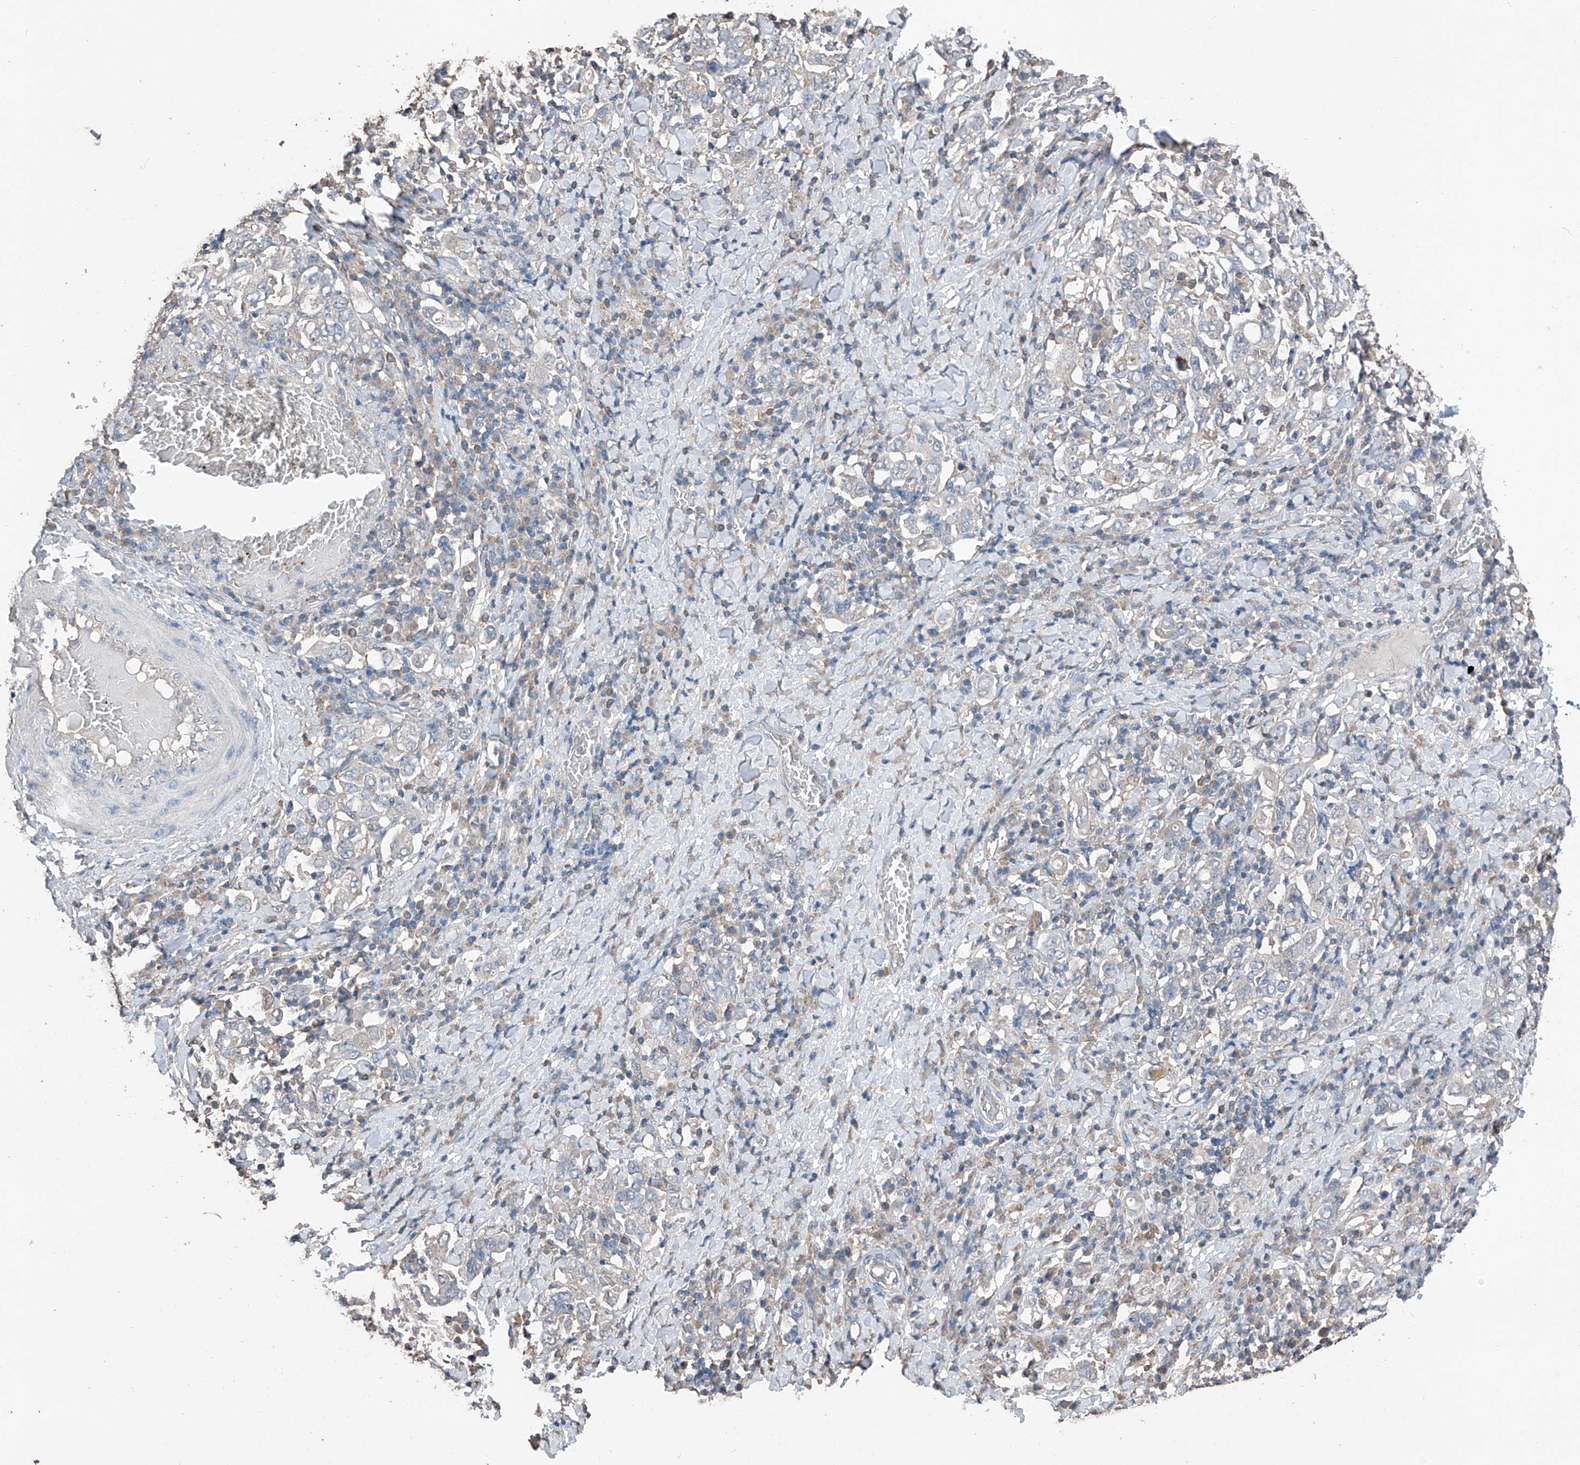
{"staining": {"intensity": "negative", "quantity": "none", "location": "none"}, "tissue": "stomach cancer", "cell_type": "Tumor cells", "image_type": "cancer", "snomed": [{"axis": "morphology", "description": "Adenocarcinoma, NOS"}, {"axis": "topography", "description": "Stomach, upper"}], "caption": "A high-resolution image shows immunohistochemistry staining of stomach cancer, which reveals no significant expression in tumor cells.", "gene": "MAMLD1", "patient": {"sex": "male", "age": 62}}